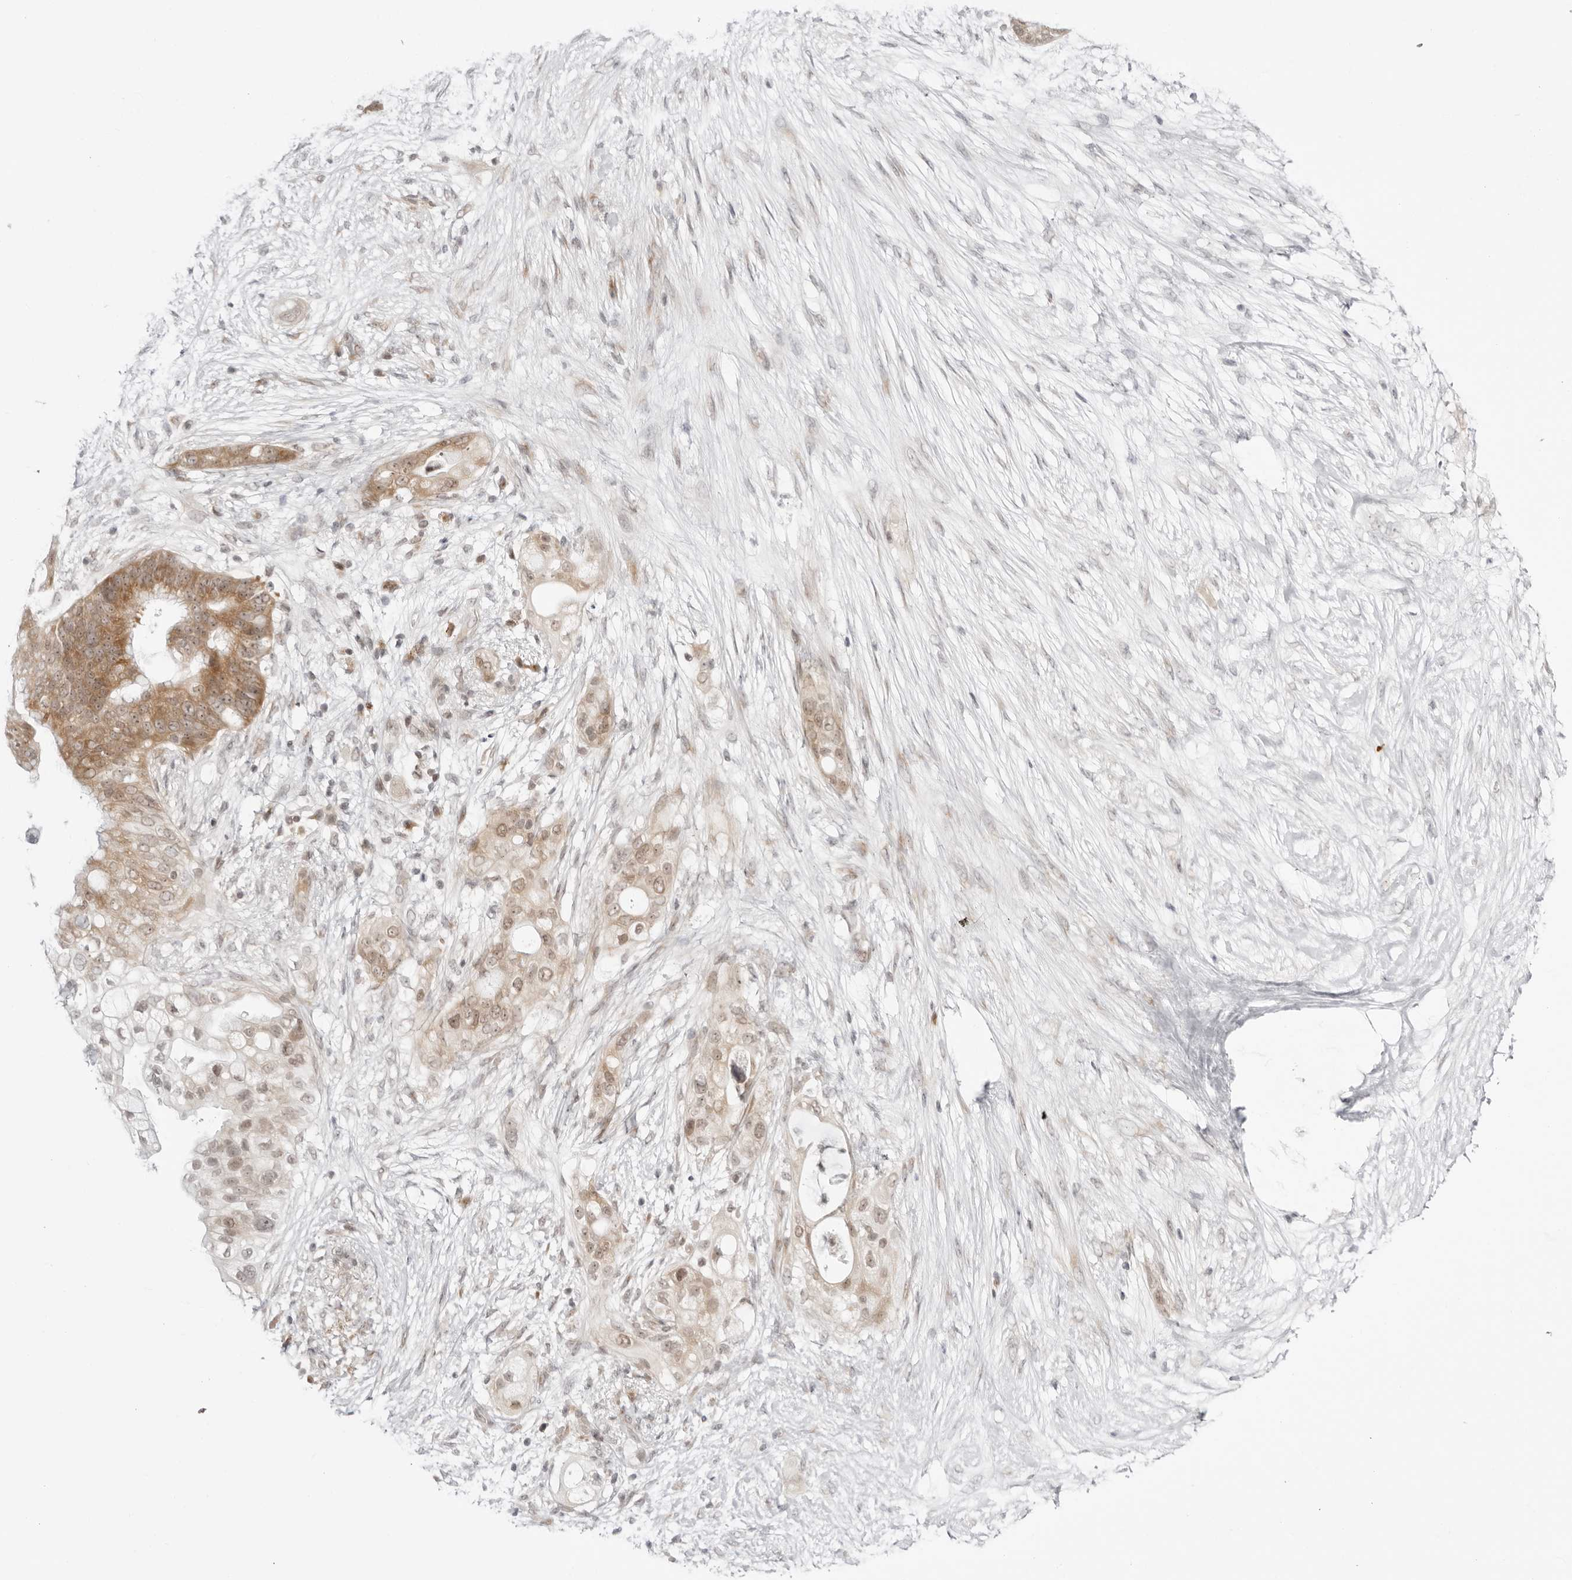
{"staining": {"intensity": "moderate", "quantity": ">75%", "location": "cytoplasmic/membranous"}, "tissue": "pancreatic cancer", "cell_type": "Tumor cells", "image_type": "cancer", "snomed": [{"axis": "morphology", "description": "Adenocarcinoma, NOS"}, {"axis": "topography", "description": "Pancreas"}], "caption": "IHC (DAB (3,3'-diaminobenzidine)) staining of adenocarcinoma (pancreatic) displays moderate cytoplasmic/membranous protein positivity in about >75% of tumor cells.", "gene": "PPP2R5C", "patient": {"sex": "male", "age": 53}}